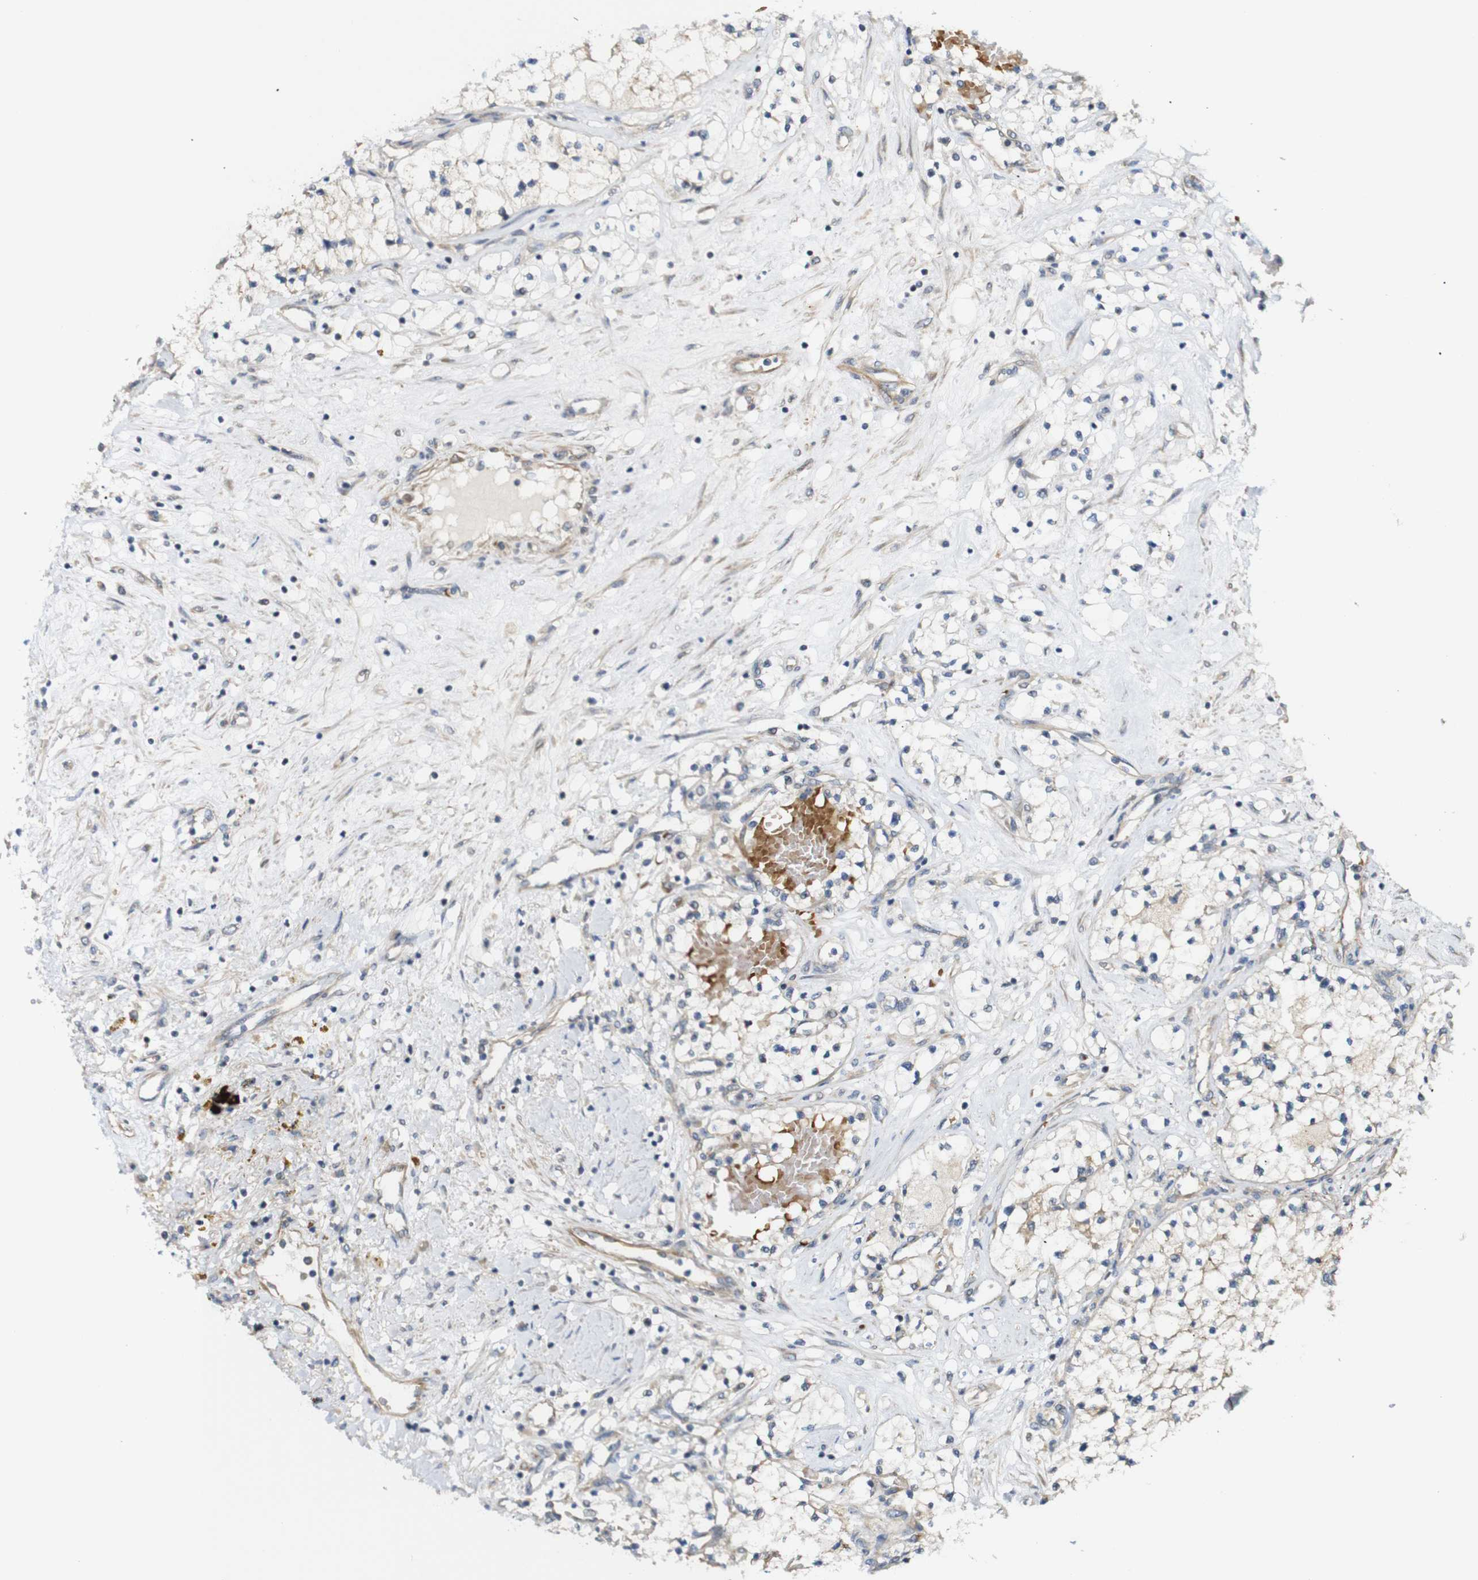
{"staining": {"intensity": "negative", "quantity": "none", "location": "none"}, "tissue": "renal cancer", "cell_type": "Tumor cells", "image_type": "cancer", "snomed": [{"axis": "morphology", "description": "Adenocarcinoma, NOS"}, {"axis": "topography", "description": "Kidney"}], "caption": "Immunohistochemistry photomicrograph of renal adenocarcinoma stained for a protein (brown), which demonstrates no staining in tumor cells.", "gene": "RPTOR", "patient": {"sex": "male", "age": 68}}